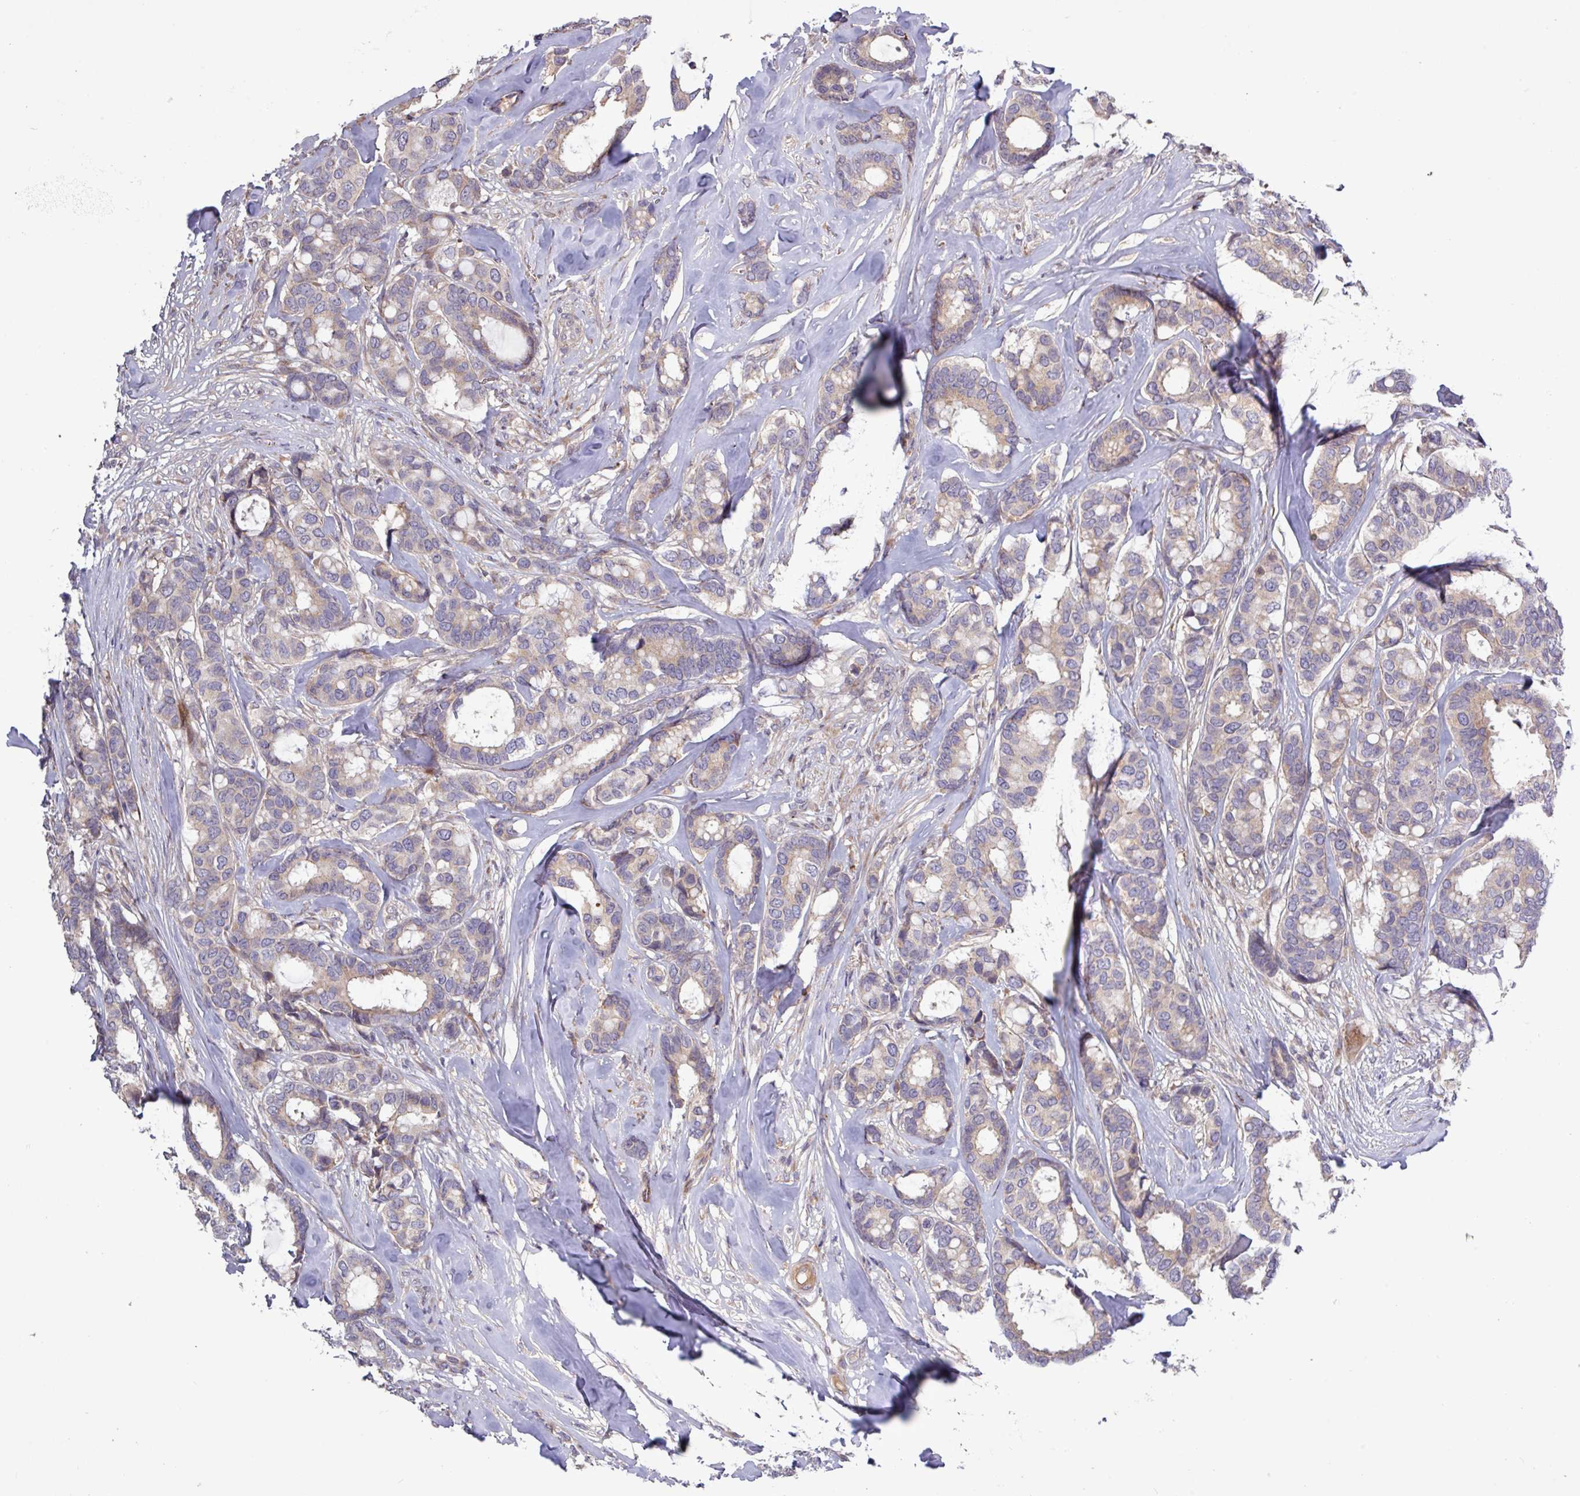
{"staining": {"intensity": "weak", "quantity": "<25%", "location": "cytoplasmic/membranous"}, "tissue": "breast cancer", "cell_type": "Tumor cells", "image_type": "cancer", "snomed": [{"axis": "morphology", "description": "Duct carcinoma"}, {"axis": "topography", "description": "Breast"}], "caption": "An image of breast cancer (intraductal carcinoma) stained for a protein reveals no brown staining in tumor cells. Brightfield microscopy of immunohistochemistry stained with DAB (brown) and hematoxylin (blue), captured at high magnification.", "gene": "TNFSF12", "patient": {"sex": "female", "age": 87}}